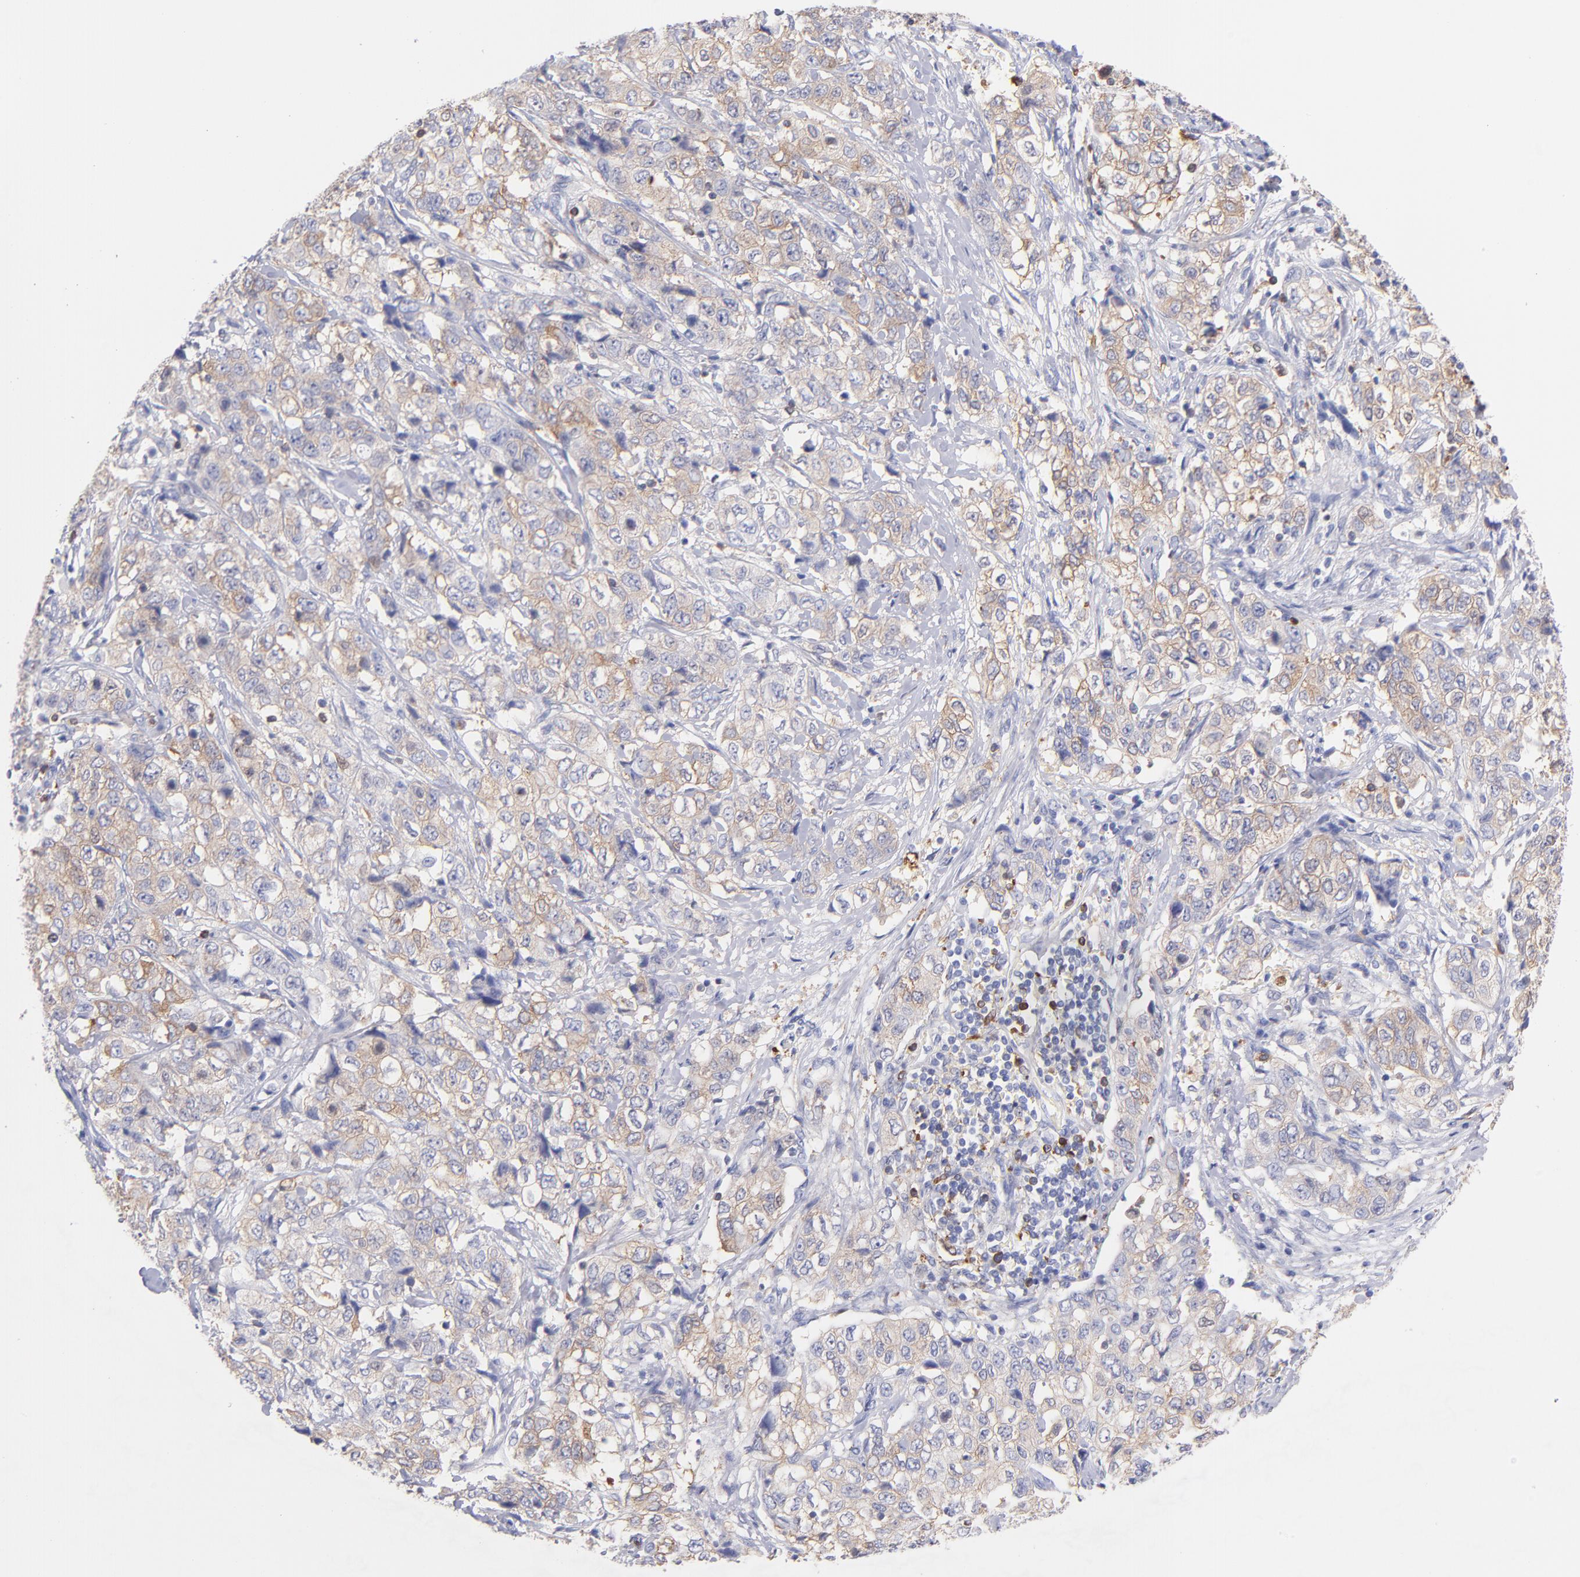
{"staining": {"intensity": "weak", "quantity": ">75%", "location": "cytoplasmic/membranous"}, "tissue": "stomach cancer", "cell_type": "Tumor cells", "image_type": "cancer", "snomed": [{"axis": "morphology", "description": "Adenocarcinoma, NOS"}, {"axis": "topography", "description": "Stomach"}], "caption": "Approximately >75% of tumor cells in stomach cancer (adenocarcinoma) demonstrate weak cytoplasmic/membranous protein expression as visualized by brown immunohistochemical staining.", "gene": "PRKCA", "patient": {"sex": "male", "age": 48}}